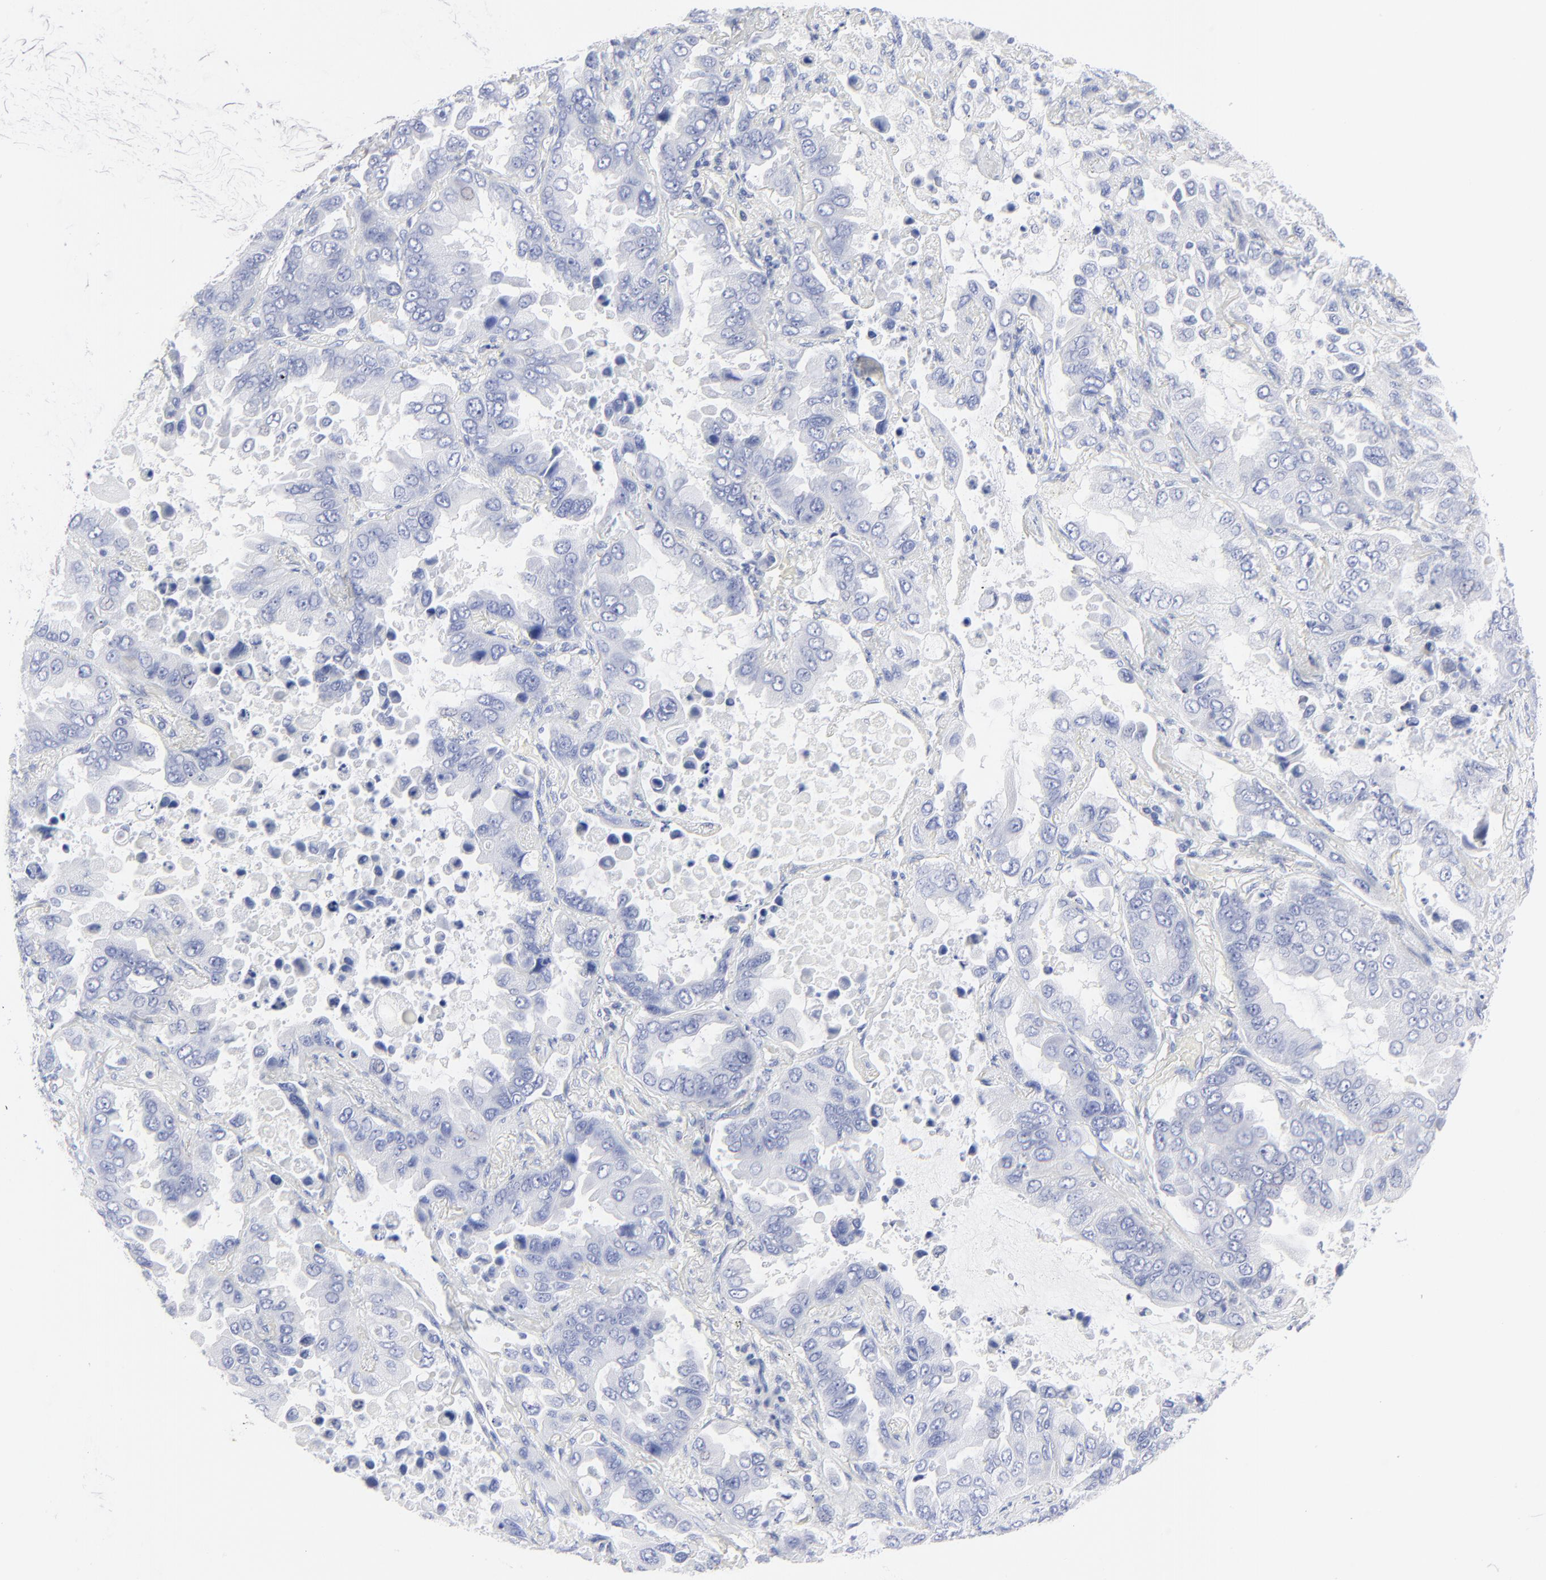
{"staining": {"intensity": "negative", "quantity": "none", "location": "none"}, "tissue": "lung cancer", "cell_type": "Tumor cells", "image_type": "cancer", "snomed": [{"axis": "morphology", "description": "Adenocarcinoma, NOS"}, {"axis": "topography", "description": "Lung"}], "caption": "High power microscopy micrograph of an IHC image of lung cancer (adenocarcinoma), revealing no significant staining in tumor cells. (DAB (3,3'-diaminobenzidine) immunohistochemistry with hematoxylin counter stain).", "gene": "PSD3", "patient": {"sex": "male", "age": 64}}